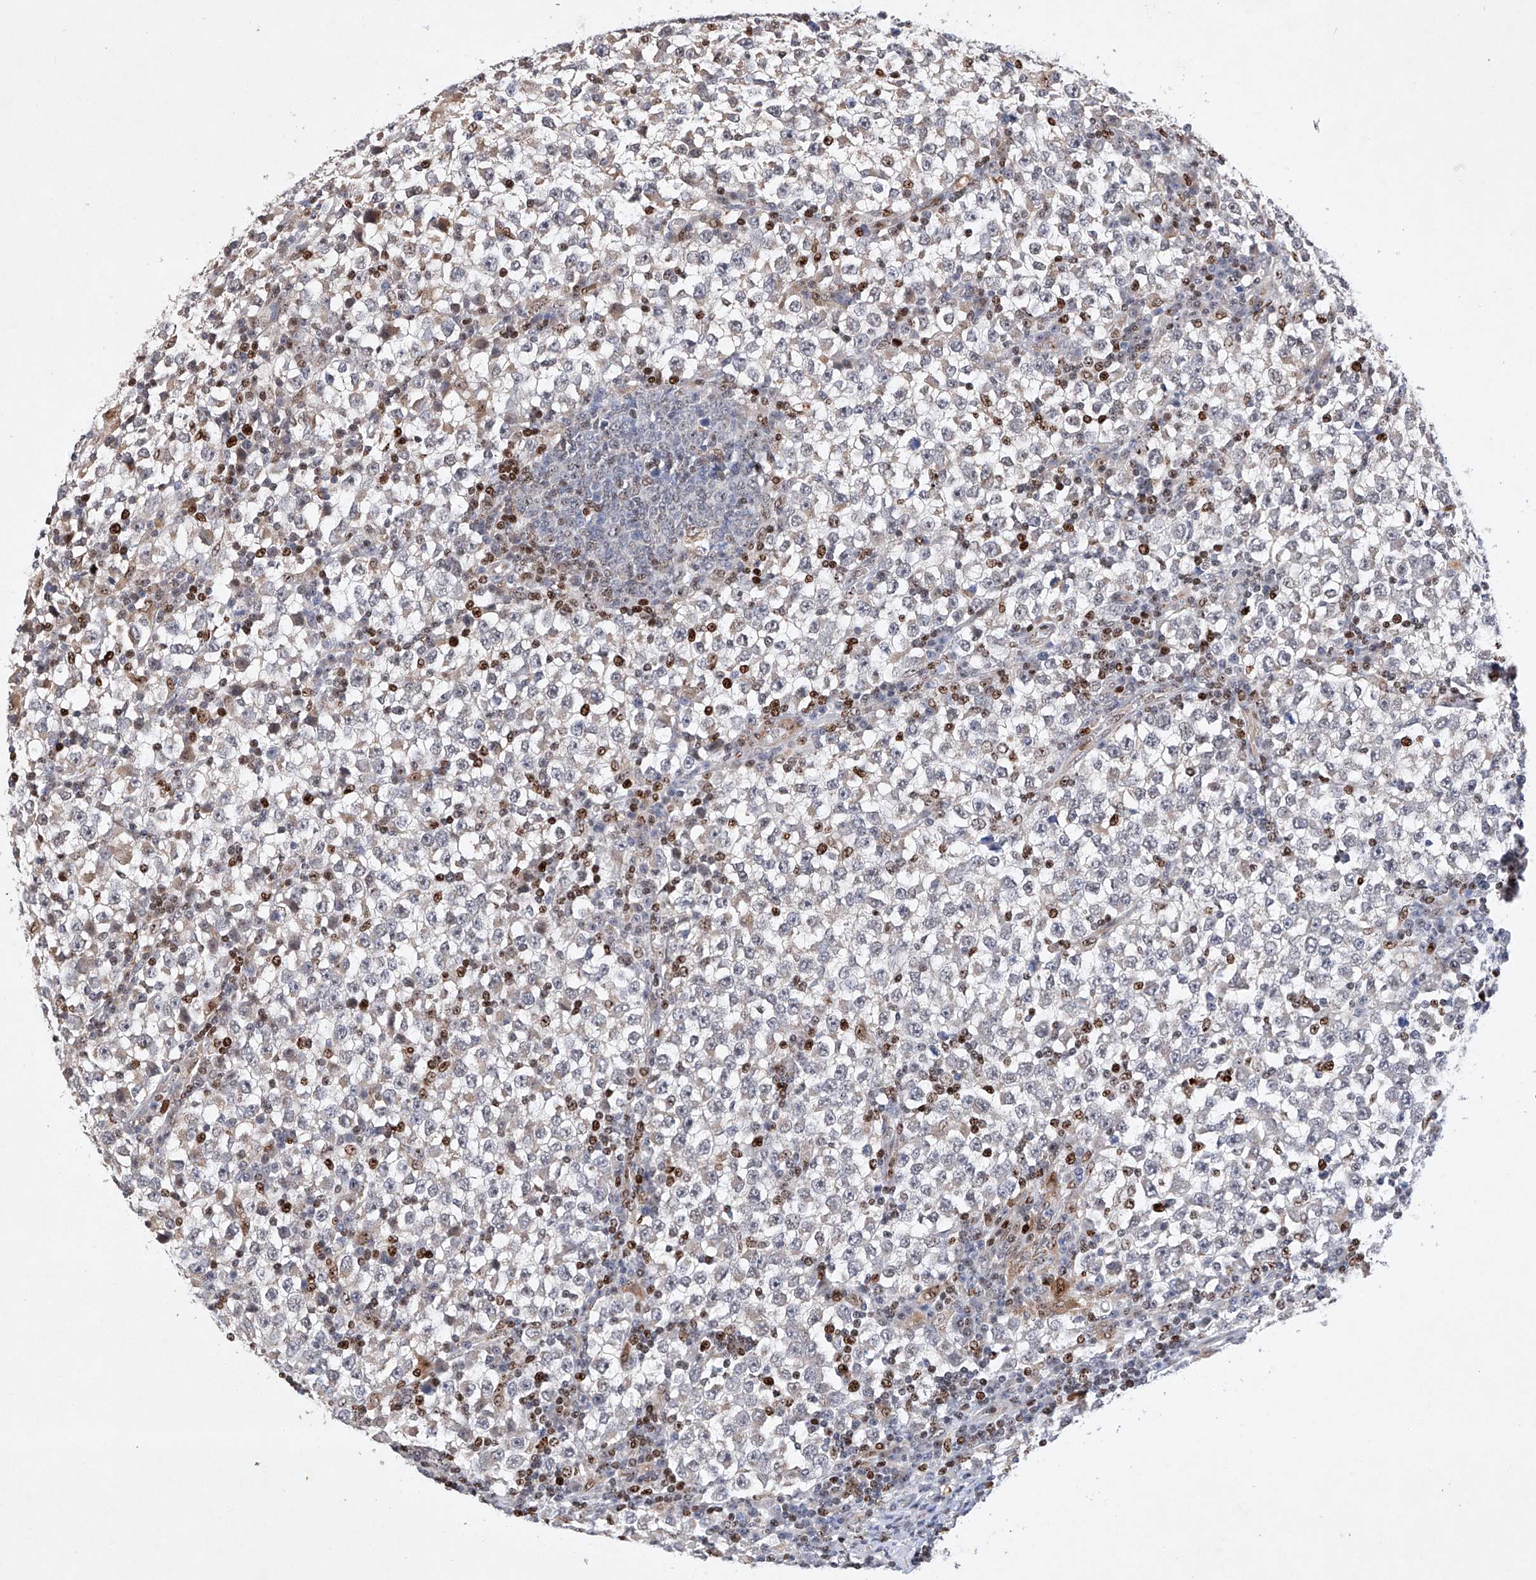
{"staining": {"intensity": "negative", "quantity": "none", "location": "none"}, "tissue": "testis cancer", "cell_type": "Tumor cells", "image_type": "cancer", "snomed": [{"axis": "morphology", "description": "Seminoma, NOS"}, {"axis": "topography", "description": "Testis"}], "caption": "This is an IHC micrograph of human testis cancer (seminoma). There is no positivity in tumor cells.", "gene": "AFG1L", "patient": {"sex": "male", "age": 65}}